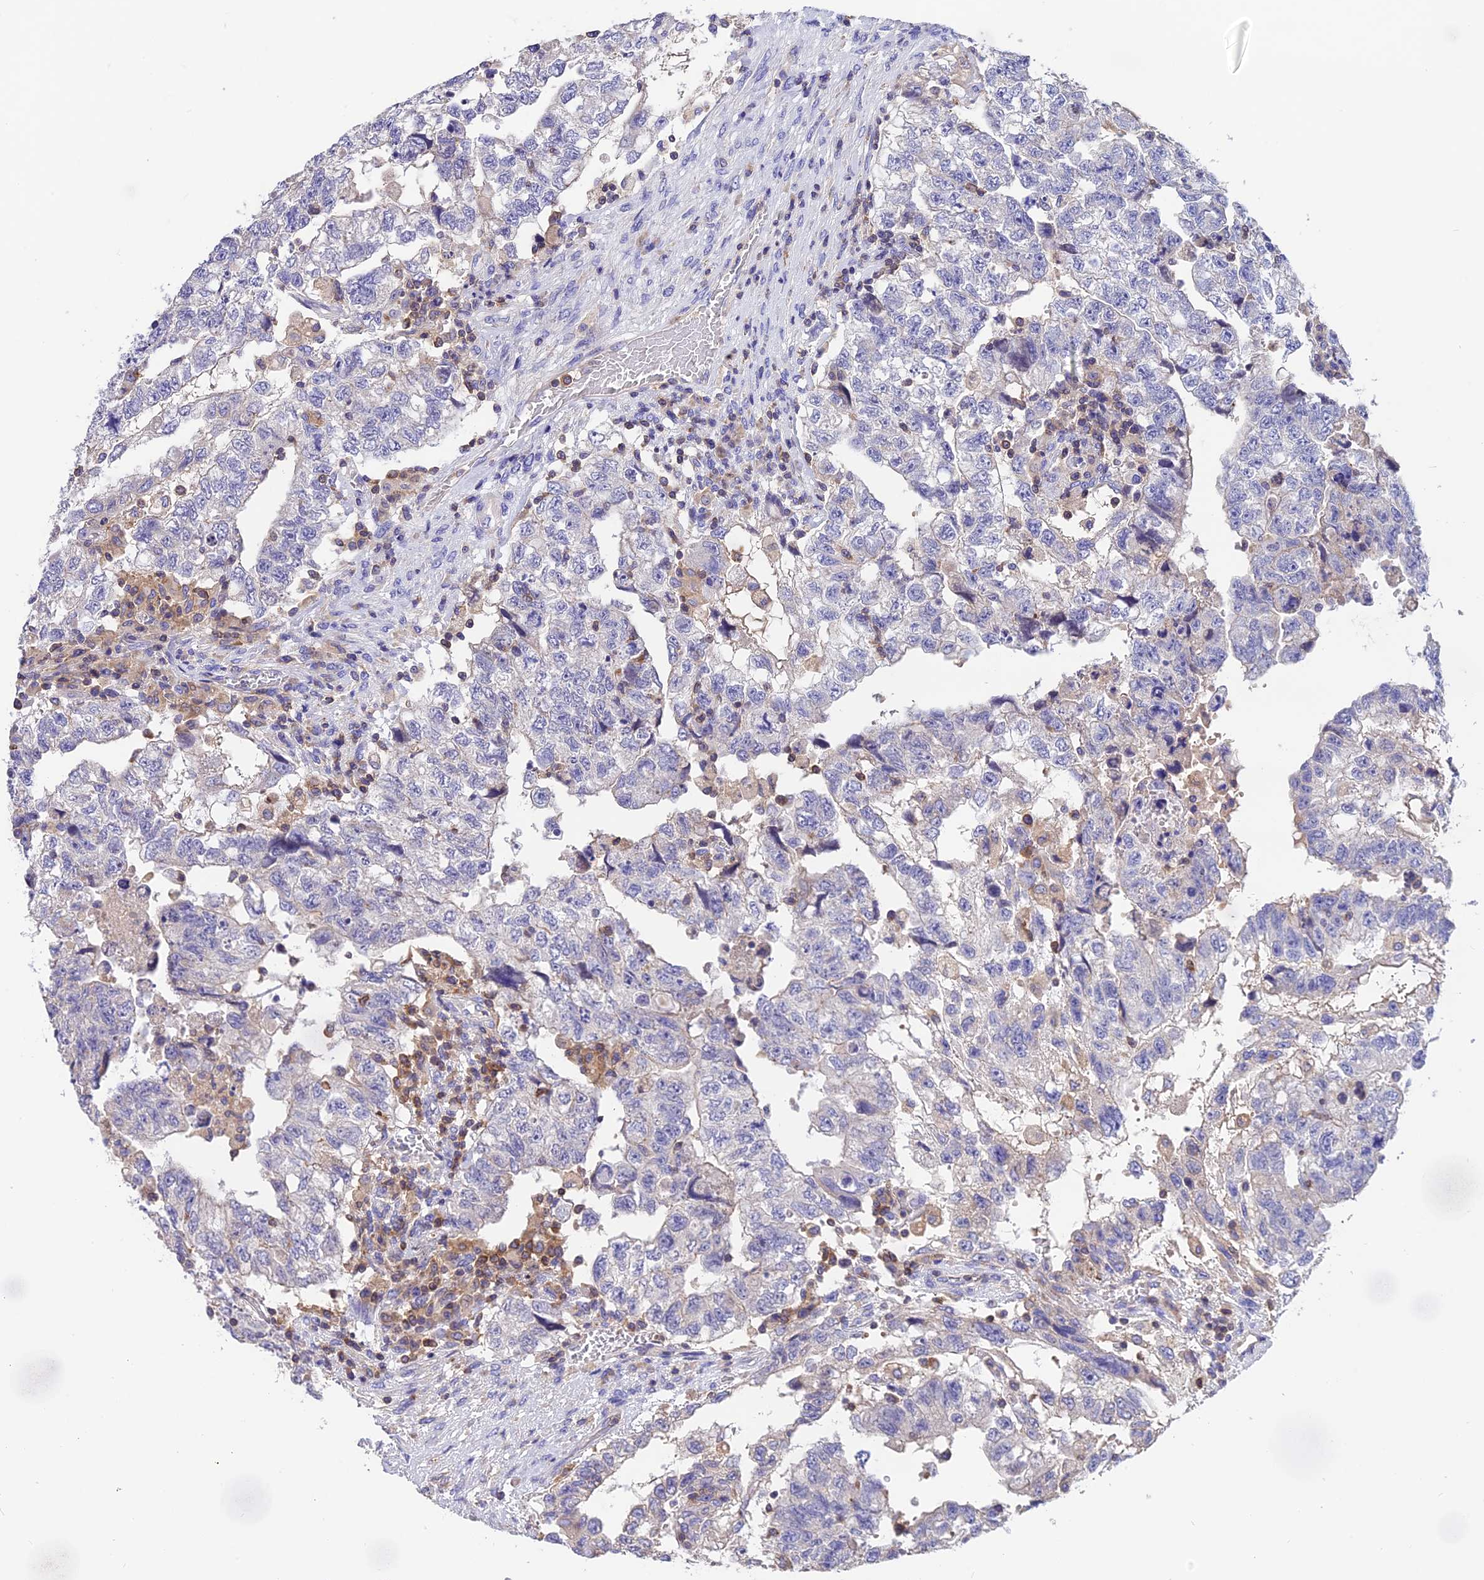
{"staining": {"intensity": "negative", "quantity": "none", "location": "none"}, "tissue": "testis cancer", "cell_type": "Tumor cells", "image_type": "cancer", "snomed": [{"axis": "morphology", "description": "Carcinoma, Embryonal, NOS"}, {"axis": "topography", "description": "Testis"}], "caption": "Immunohistochemical staining of testis embryonal carcinoma demonstrates no significant staining in tumor cells.", "gene": "LPXN", "patient": {"sex": "male", "age": 36}}